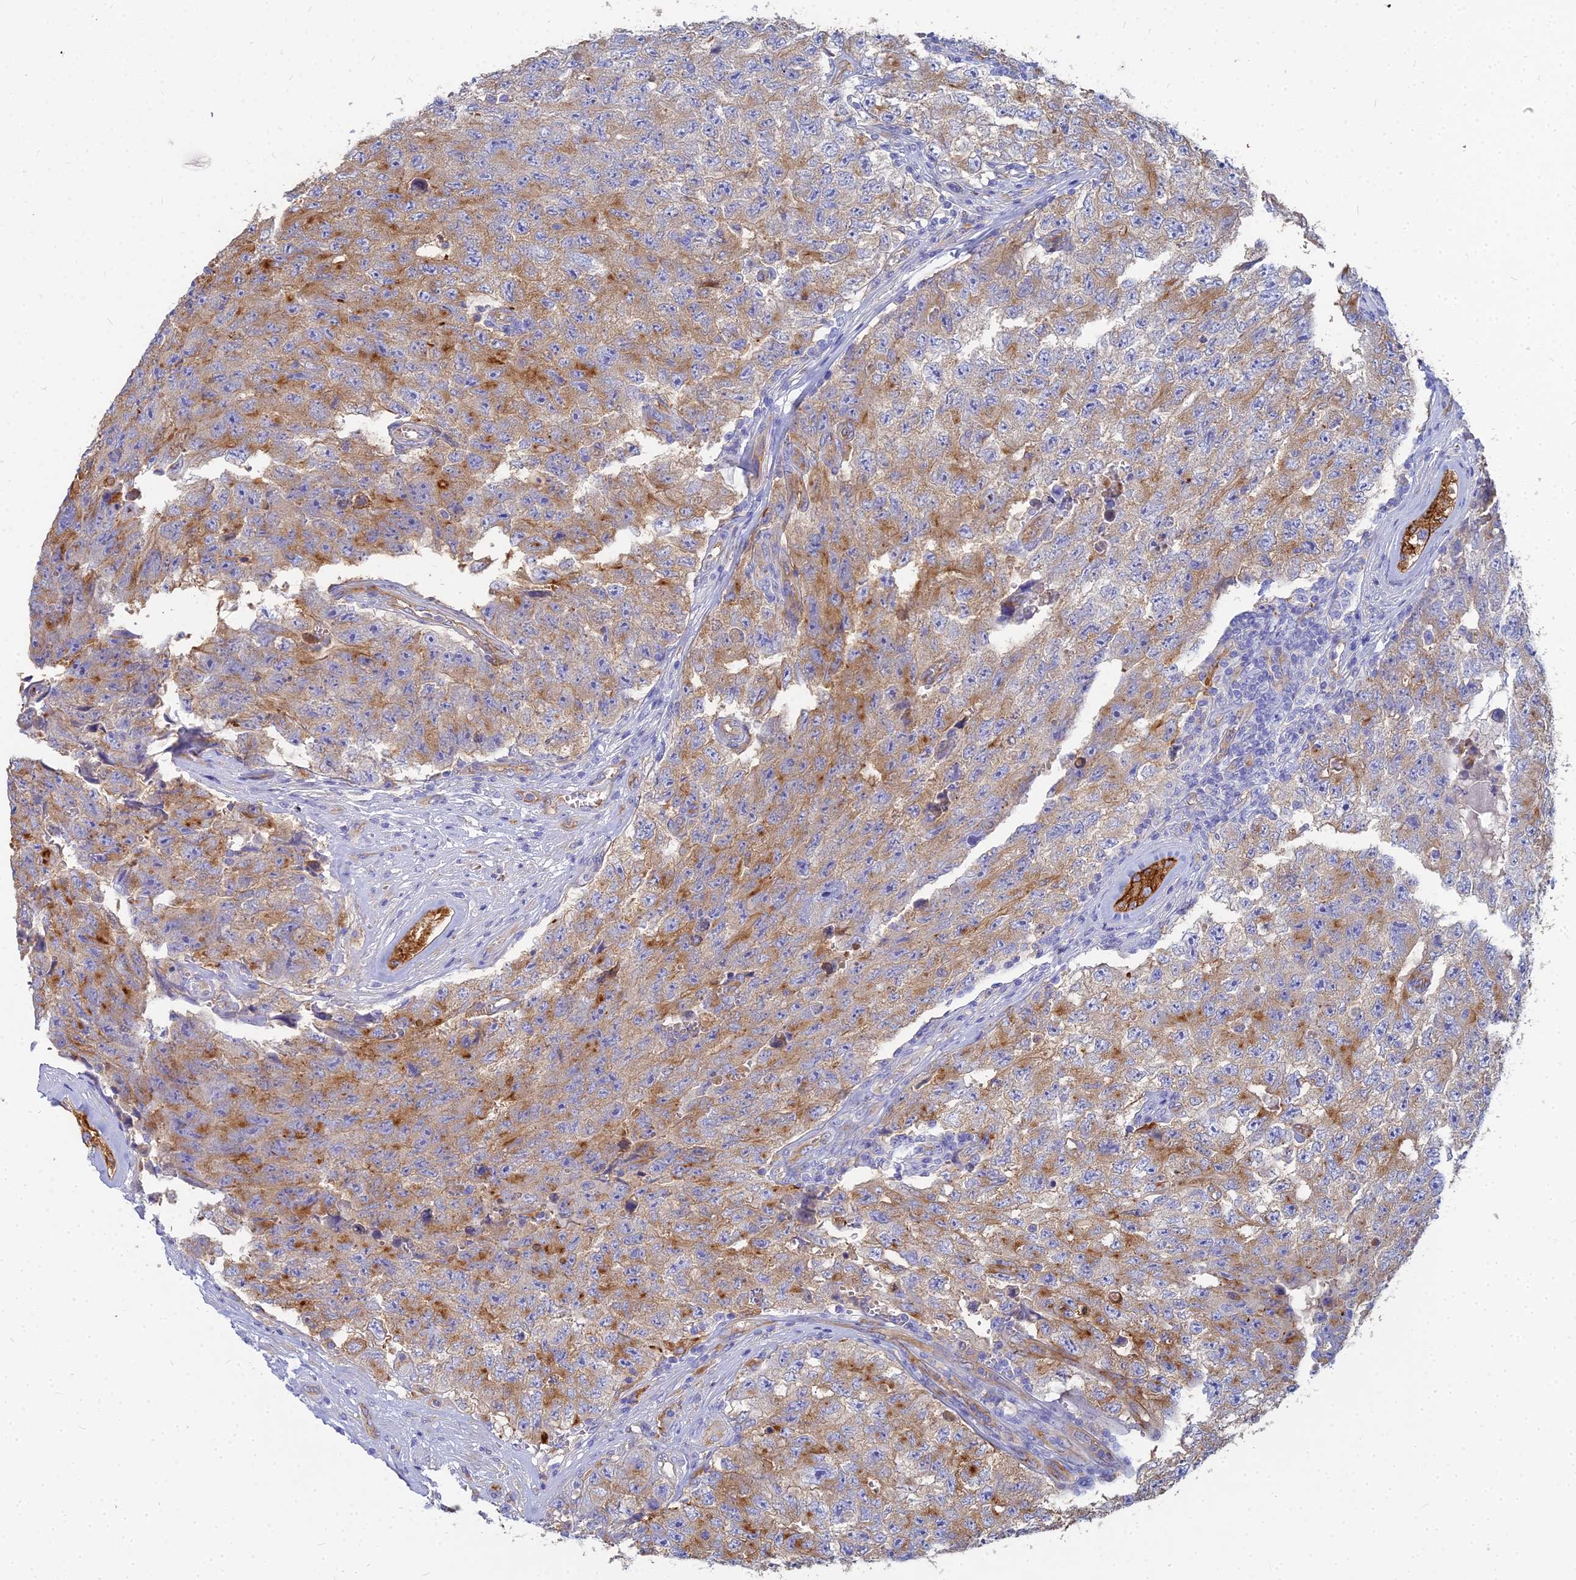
{"staining": {"intensity": "moderate", "quantity": "25%-75%", "location": "cytoplasmic/membranous"}, "tissue": "testis cancer", "cell_type": "Tumor cells", "image_type": "cancer", "snomed": [{"axis": "morphology", "description": "Carcinoma, Embryonal, NOS"}, {"axis": "topography", "description": "Testis"}], "caption": "Immunohistochemistry (DAB) staining of testis embryonal carcinoma demonstrates moderate cytoplasmic/membranous protein staining in about 25%-75% of tumor cells.", "gene": "VAT1", "patient": {"sex": "male", "age": 17}}